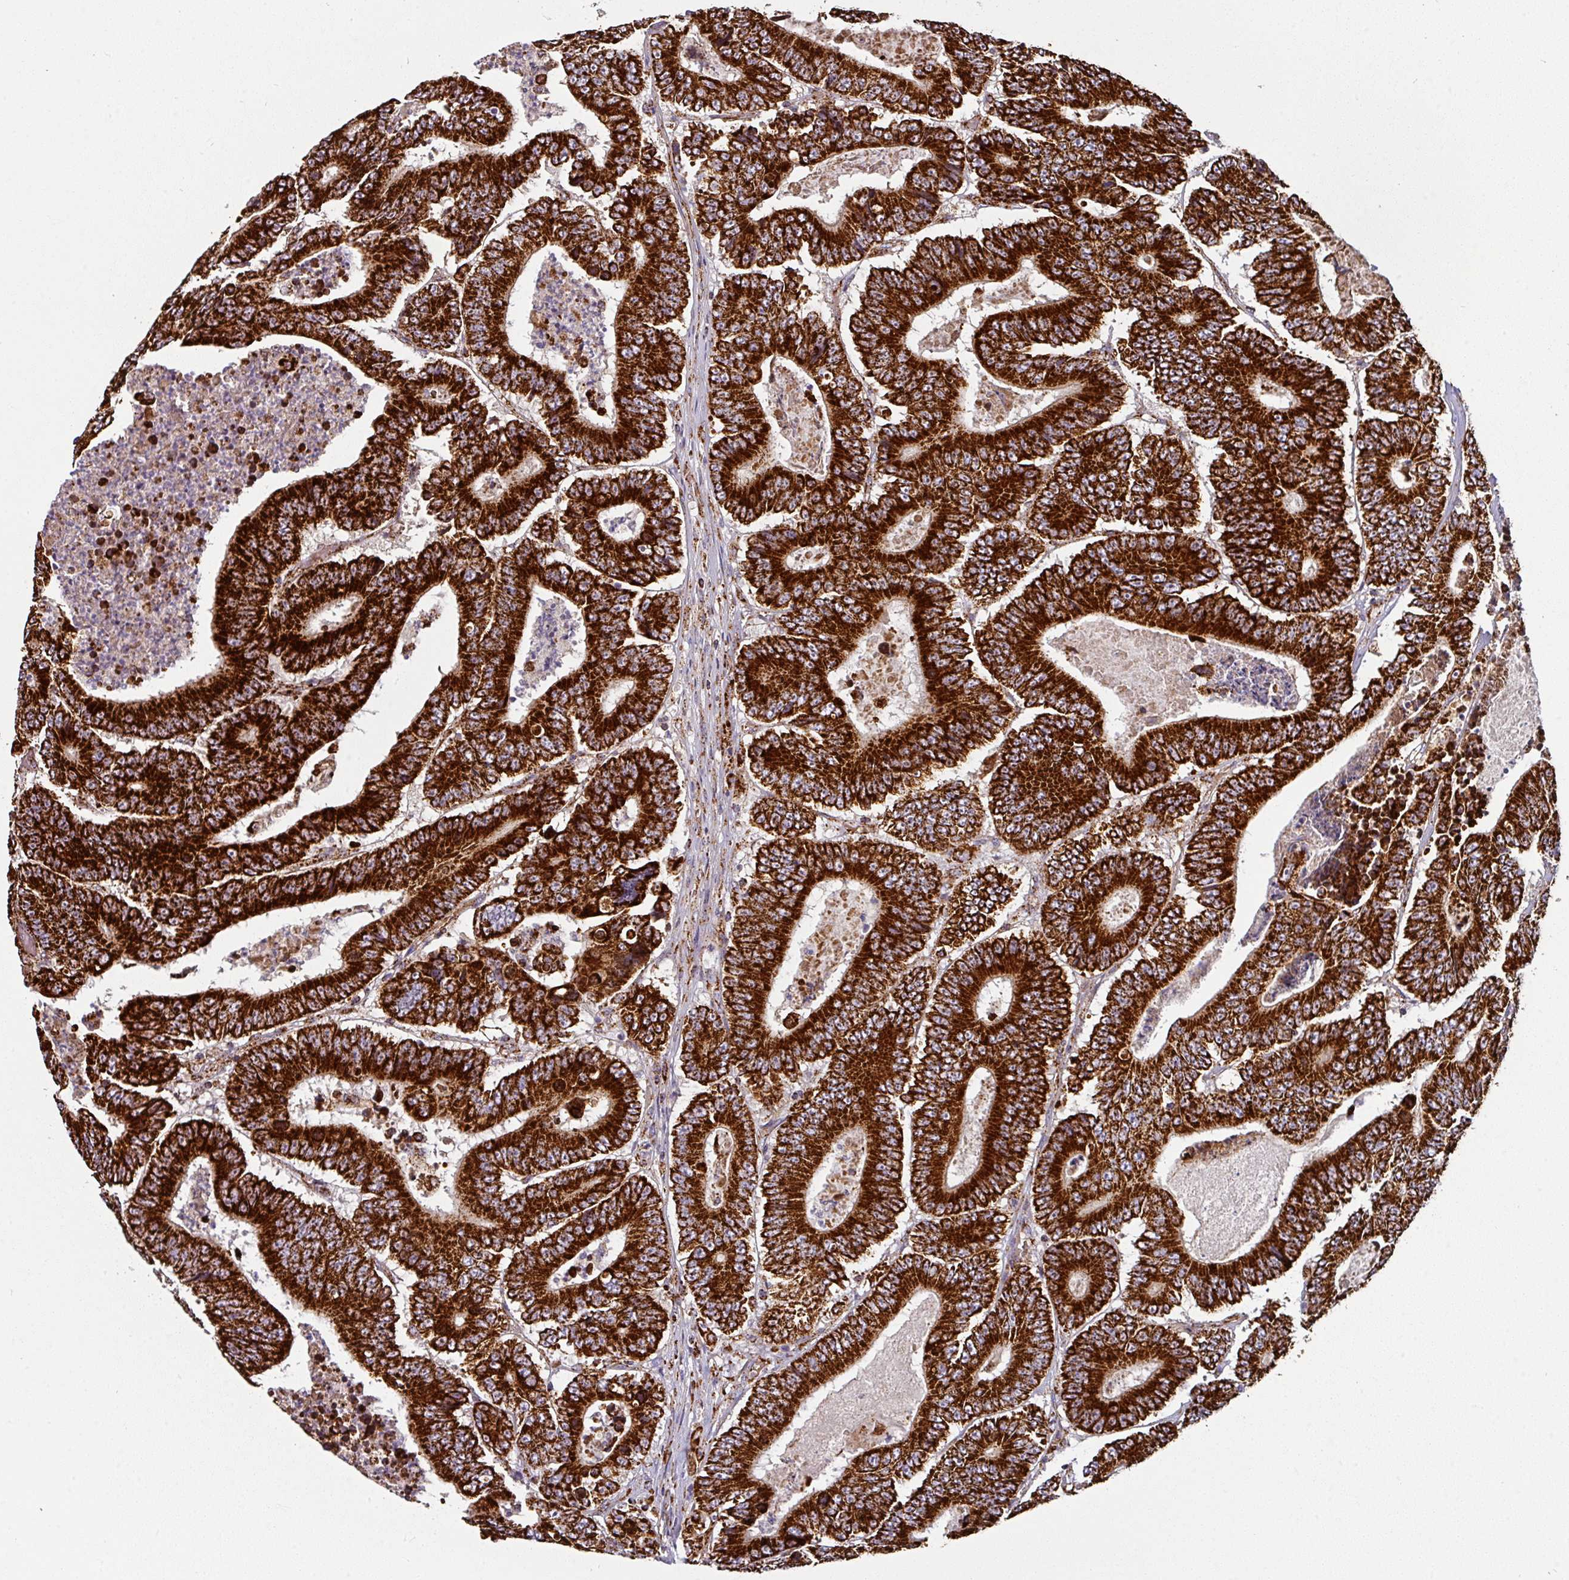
{"staining": {"intensity": "strong", "quantity": ">75%", "location": "cytoplasmic/membranous"}, "tissue": "colorectal cancer", "cell_type": "Tumor cells", "image_type": "cancer", "snomed": [{"axis": "morphology", "description": "Adenocarcinoma, NOS"}, {"axis": "topography", "description": "Colon"}], "caption": "Tumor cells display strong cytoplasmic/membranous staining in about >75% of cells in colorectal adenocarcinoma.", "gene": "TRAP1", "patient": {"sex": "male", "age": 83}}